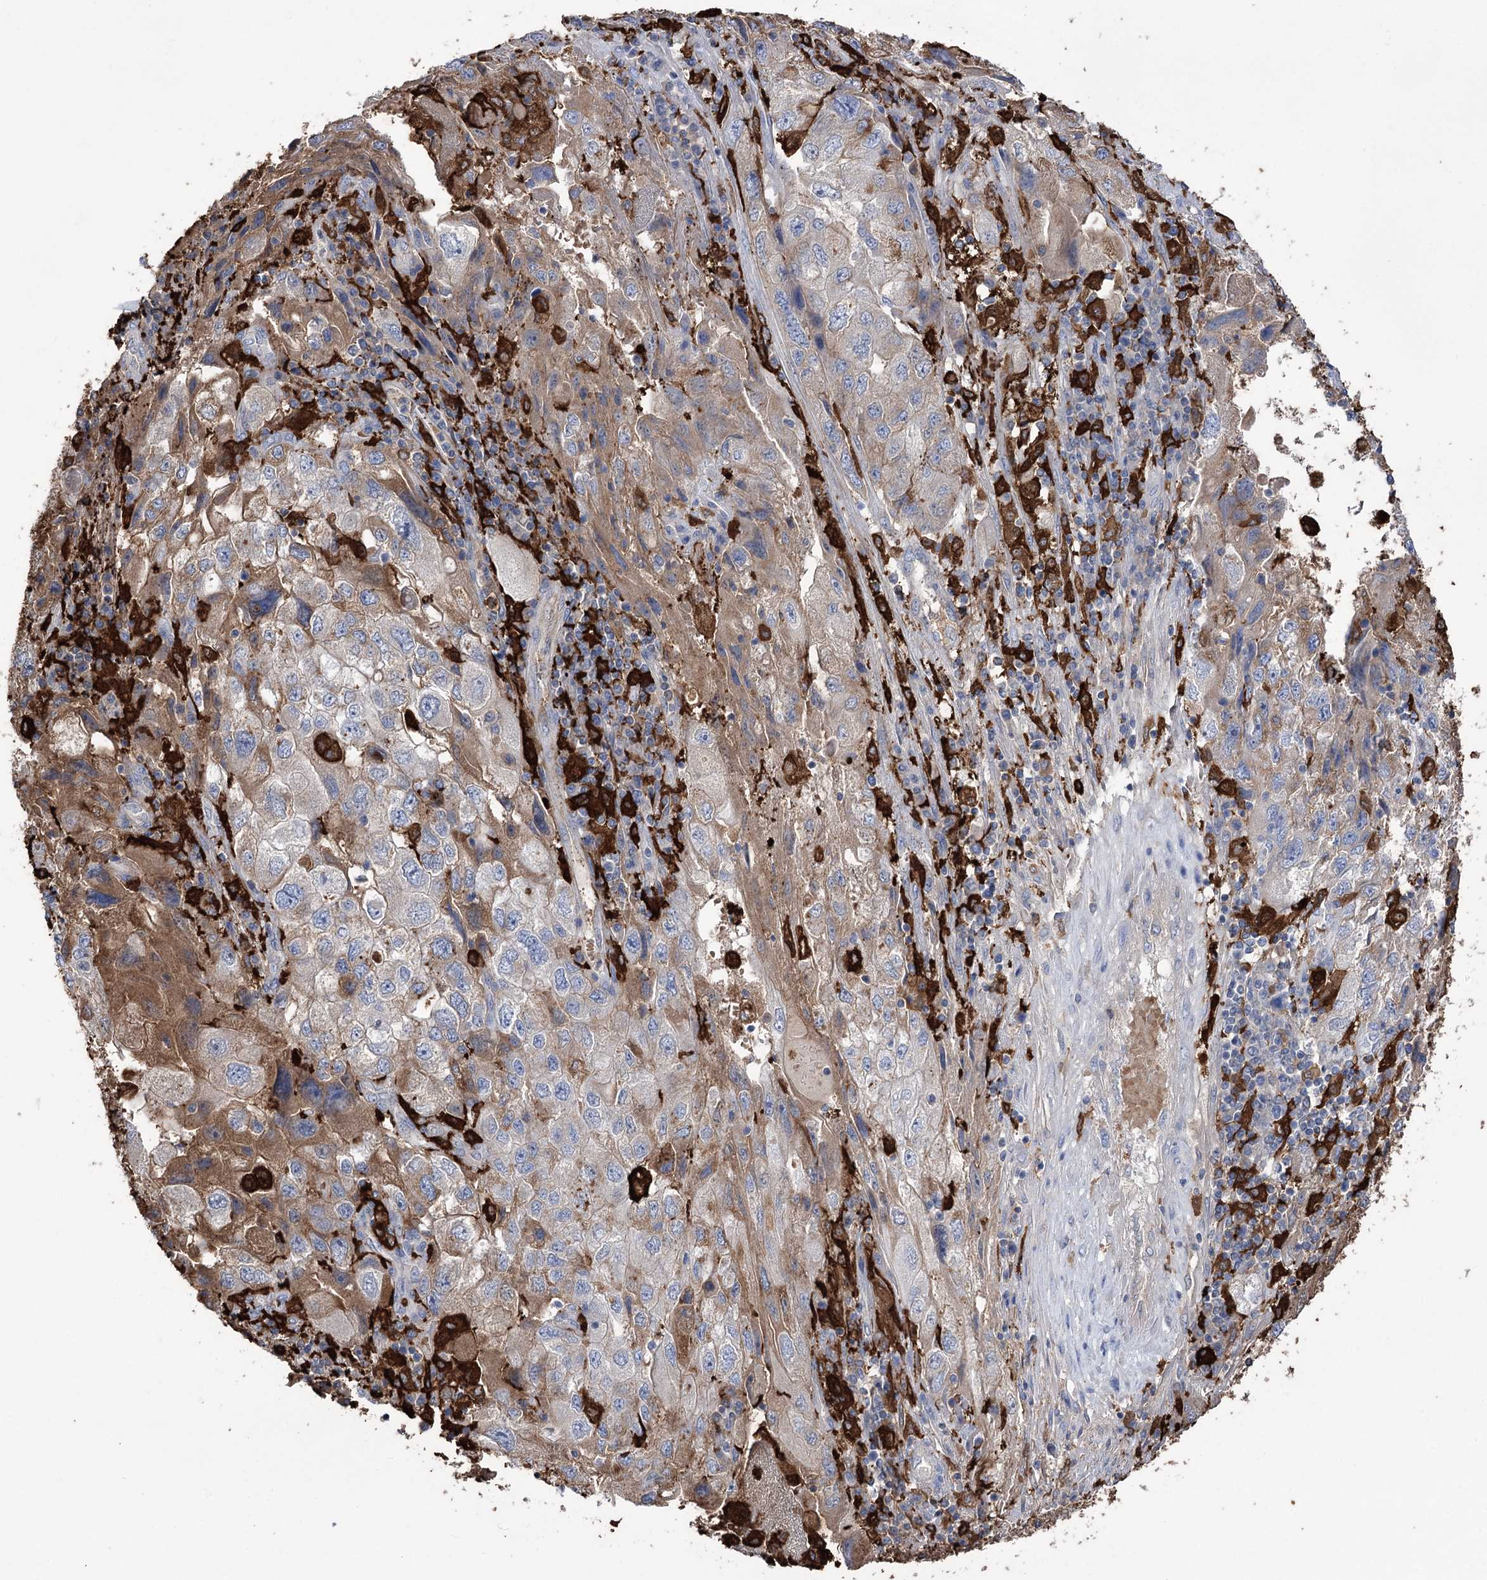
{"staining": {"intensity": "moderate", "quantity": "<25%", "location": "cytoplasmic/membranous"}, "tissue": "endometrial cancer", "cell_type": "Tumor cells", "image_type": "cancer", "snomed": [{"axis": "morphology", "description": "Adenocarcinoma, NOS"}, {"axis": "topography", "description": "Endometrium"}], "caption": "Immunohistochemical staining of endometrial cancer (adenocarcinoma) shows moderate cytoplasmic/membranous protein positivity in approximately <25% of tumor cells.", "gene": "ZNF622", "patient": {"sex": "female", "age": 49}}